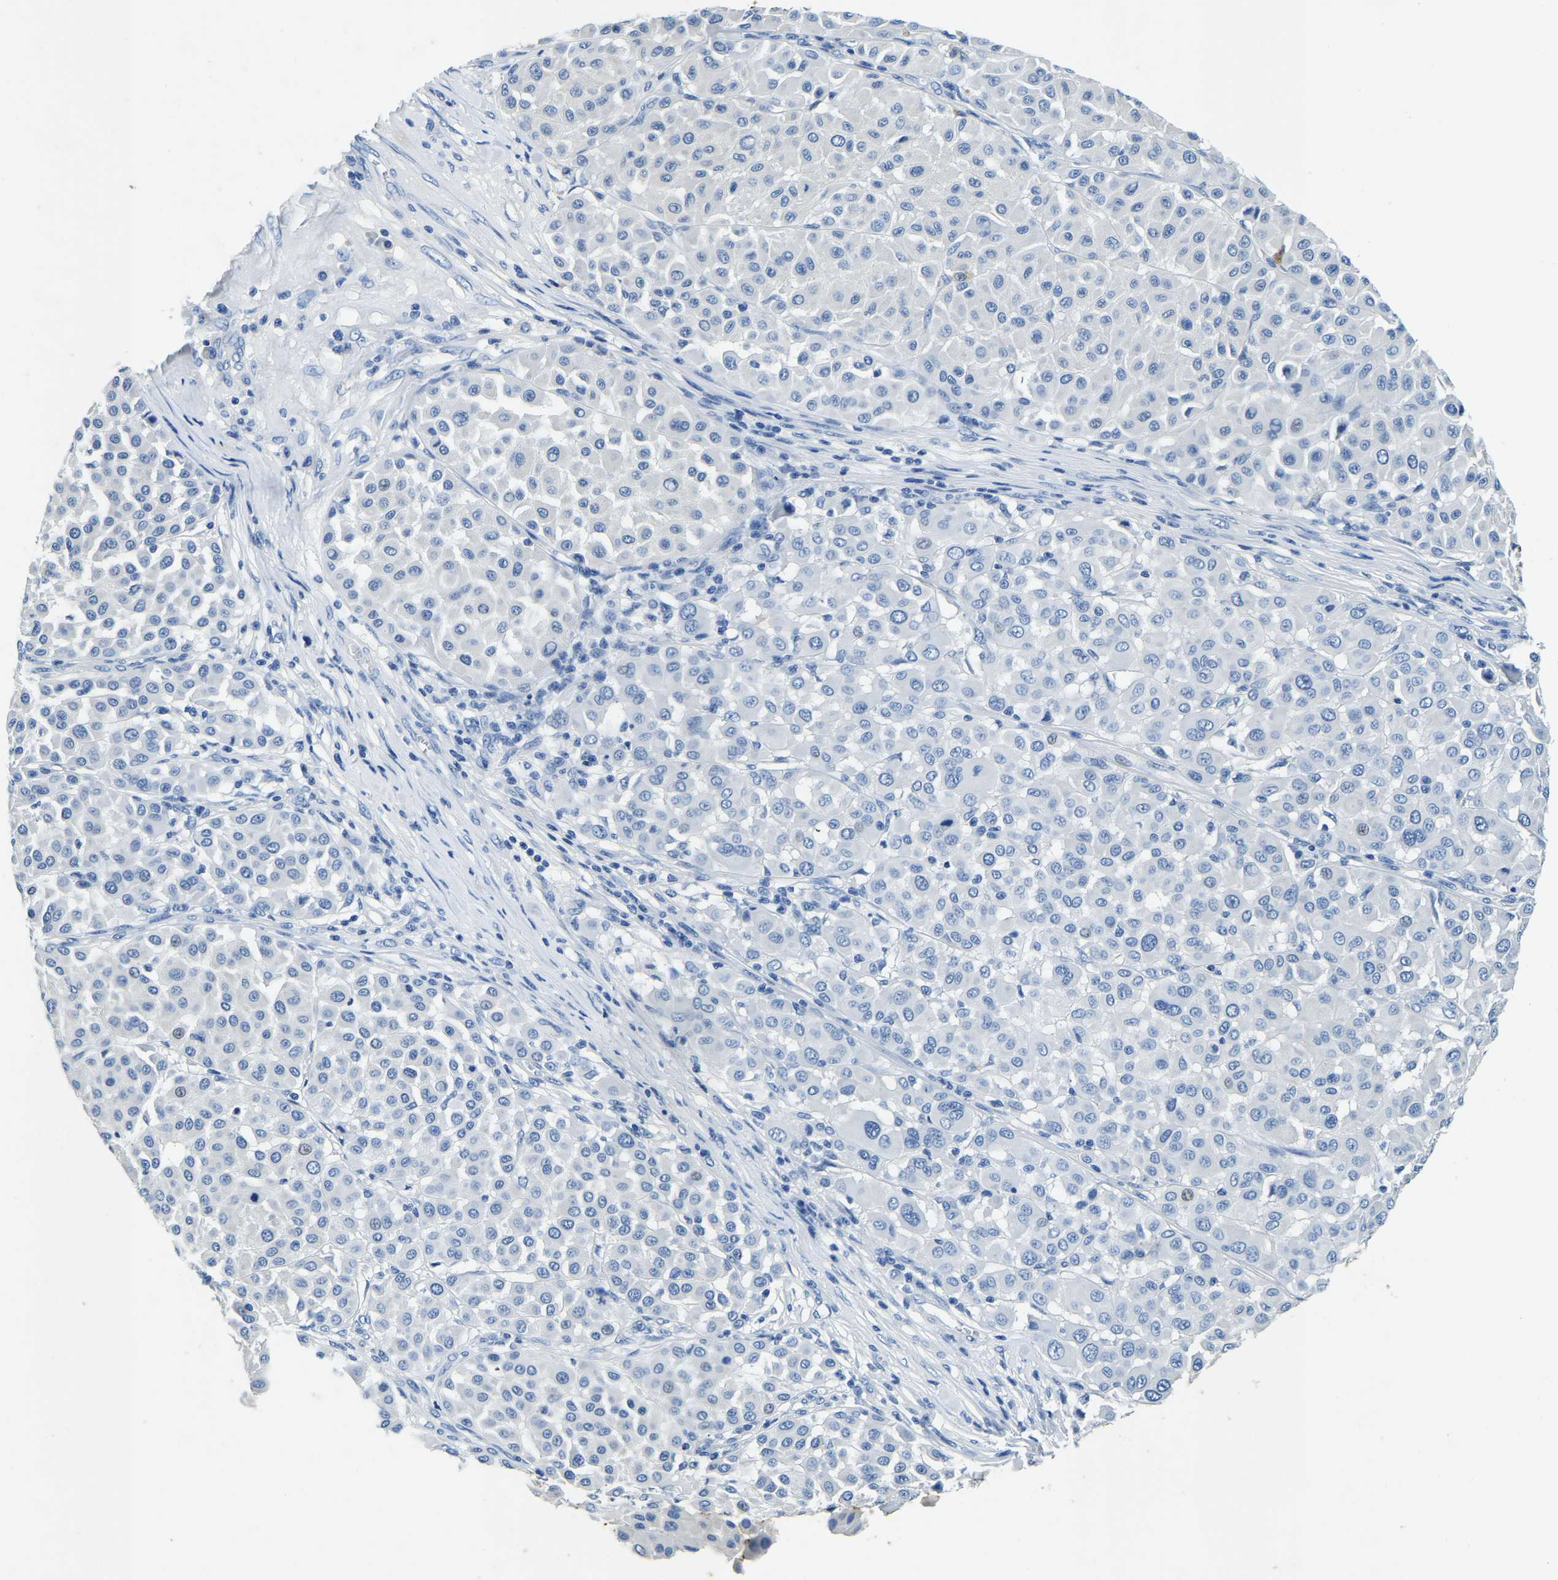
{"staining": {"intensity": "negative", "quantity": "none", "location": "none"}, "tissue": "melanoma", "cell_type": "Tumor cells", "image_type": "cancer", "snomed": [{"axis": "morphology", "description": "Malignant melanoma, Metastatic site"}, {"axis": "topography", "description": "Soft tissue"}], "caption": "Tumor cells are negative for protein expression in human melanoma.", "gene": "UBN2", "patient": {"sex": "male", "age": 41}}